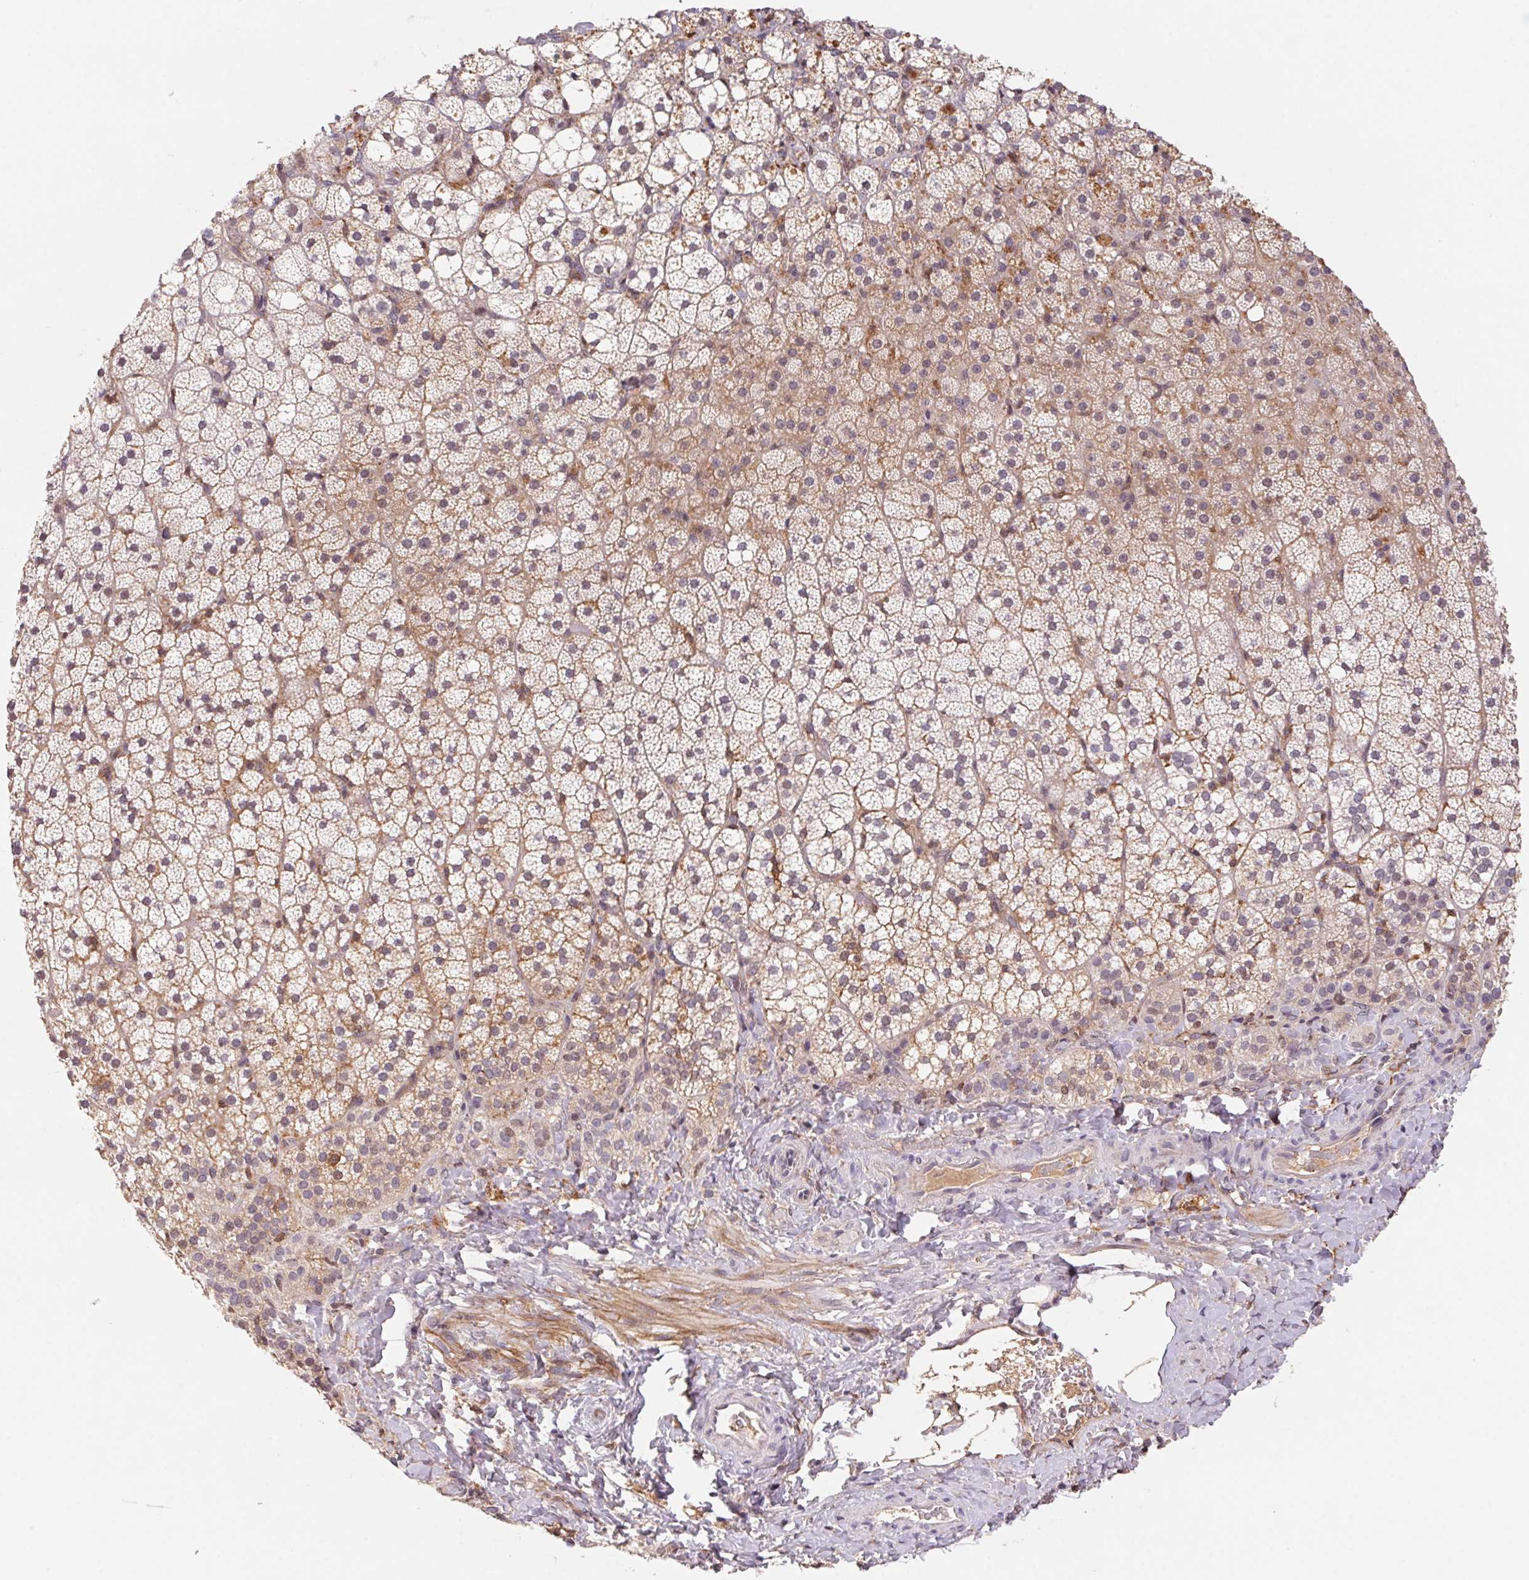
{"staining": {"intensity": "moderate", "quantity": "25%-75%", "location": "cytoplasmic/membranous"}, "tissue": "adrenal gland", "cell_type": "Glandular cells", "image_type": "normal", "snomed": [{"axis": "morphology", "description": "Normal tissue, NOS"}, {"axis": "topography", "description": "Adrenal gland"}], "caption": "About 25%-75% of glandular cells in benign human adrenal gland display moderate cytoplasmic/membranous protein positivity as visualized by brown immunohistochemical staining.", "gene": "SLC52A2", "patient": {"sex": "male", "age": 53}}